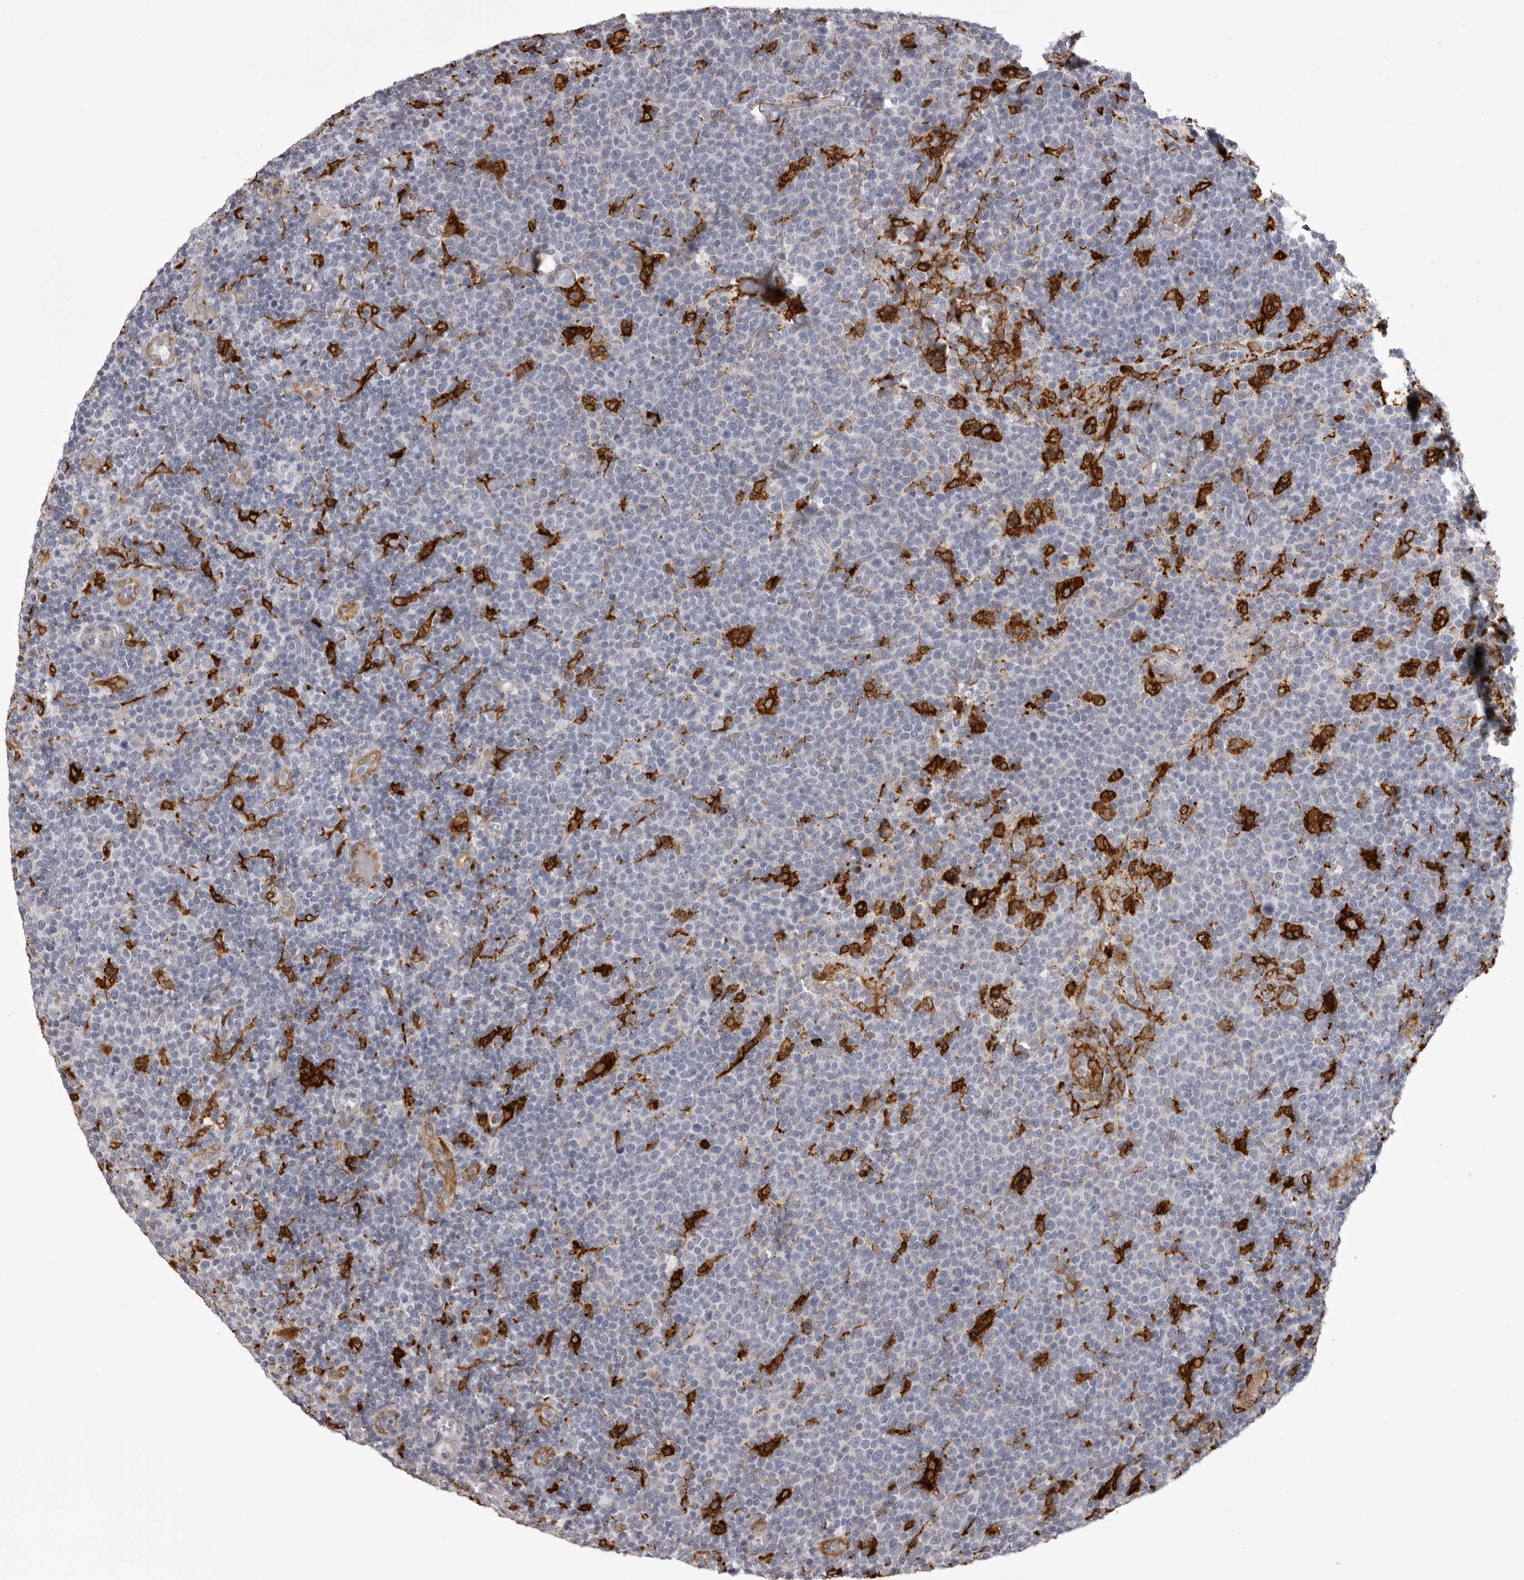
{"staining": {"intensity": "negative", "quantity": "none", "location": "none"}, "tissue": "lymphoma", "cell_type": "Tumor cells", "image_type": "cancer", "snomed": [{"axis": "morphology", "description": "Malignant lymphoma, non-Hodgkin's type, High grade"}, {"axis": "topography", "description": "Lymph node"}], "caption": "Tumor cells are negative for protein expression in human lymphoma. The staining is performed using DAB brown chromogen with nuclei counter-stained in using hematoxylin.", "gene": "NCEH1", "patient": {"sex": "male", "age": 61}}